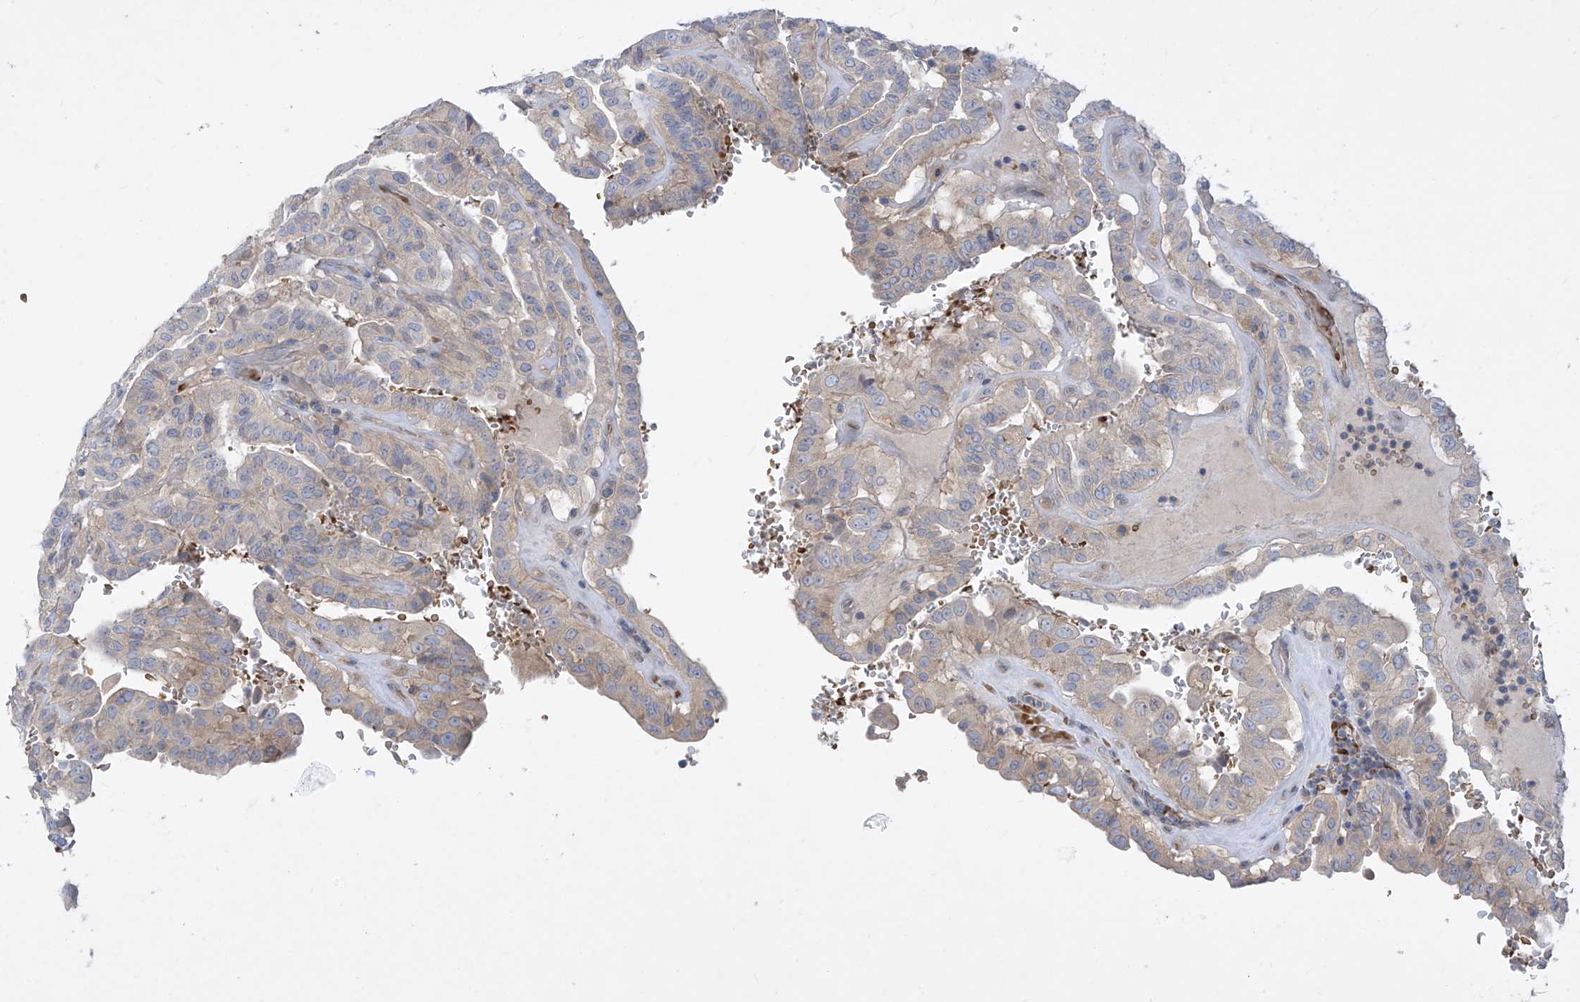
{"staining": {"intensity": "weak", "quantity": "<25%", "location": "cytoplasmic/membranous"}, "tissue": "thyroid cancer", "cell_type": "Tumor cells", "image_type": "cancer", "snomed": [{"axis": "morphology", "description": "Papillary adenocarcinoma, NOS"}, {"axis": "topography", "description": "Thyroid gland"}], "caption": "Thyroid cancer (papillary adenocarcinoma) was stained to show a protein in brown. There is no significant staining in tumor cells.", "gene": "DGKQ", "patient": {"sex": "male", "age": 77}}